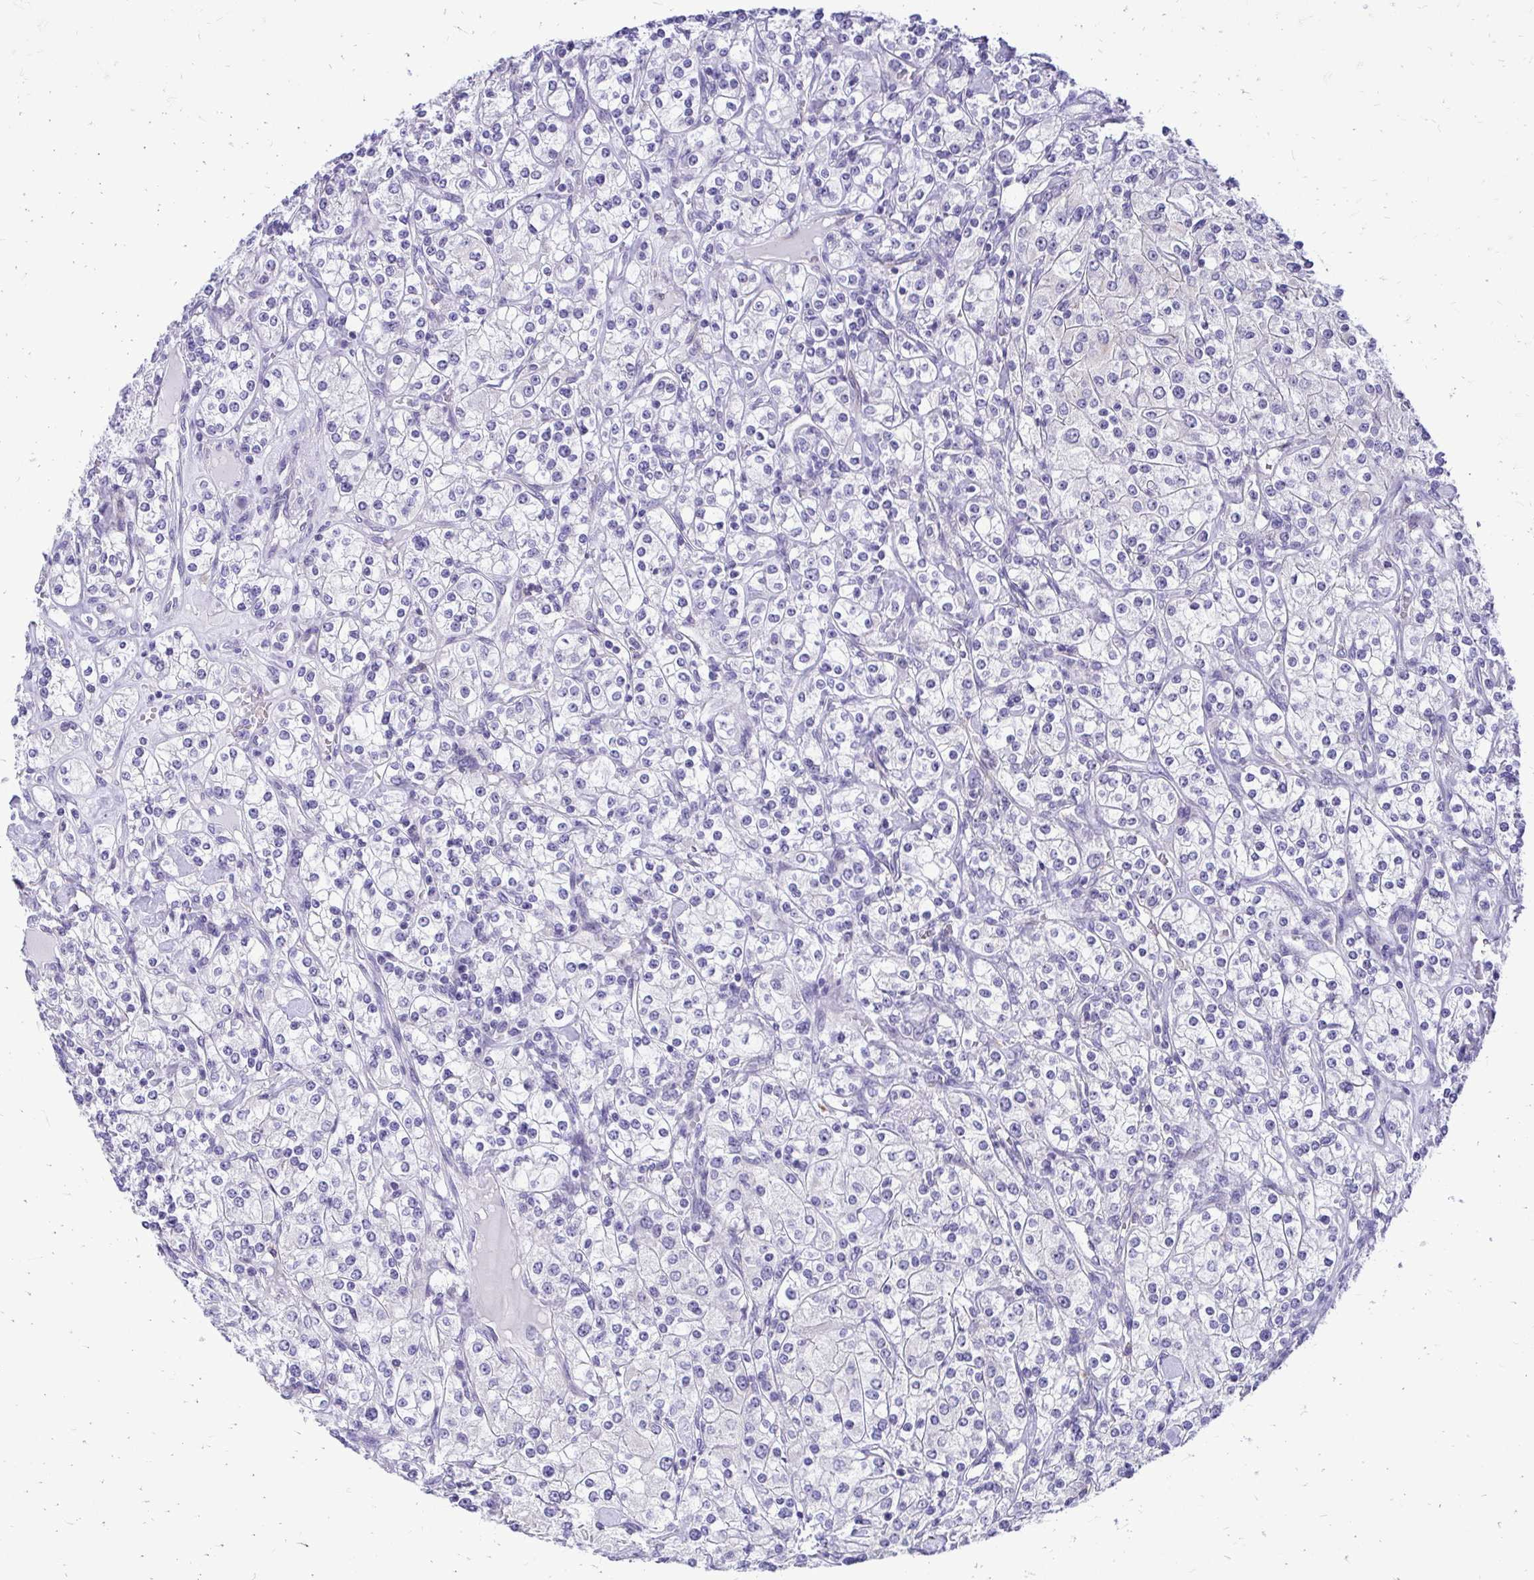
{"staining": {"intensity": "negative", "quantity": "none", "location": "none"}, "tissue": "renal cancer", "cell_type": "Tumor cells", "image_type": "cancer", "snomed": [{"axis": "morphology", "description": "Adenocarcinoma, NOS"}, {"axis": "topography", "description": "Kidney"}], "caption": "The IHC image has no significant staining in tumor cells of renal cancer tissue.", "gene": "NIFK", "patient": {"sex": "male", "age": 77}}